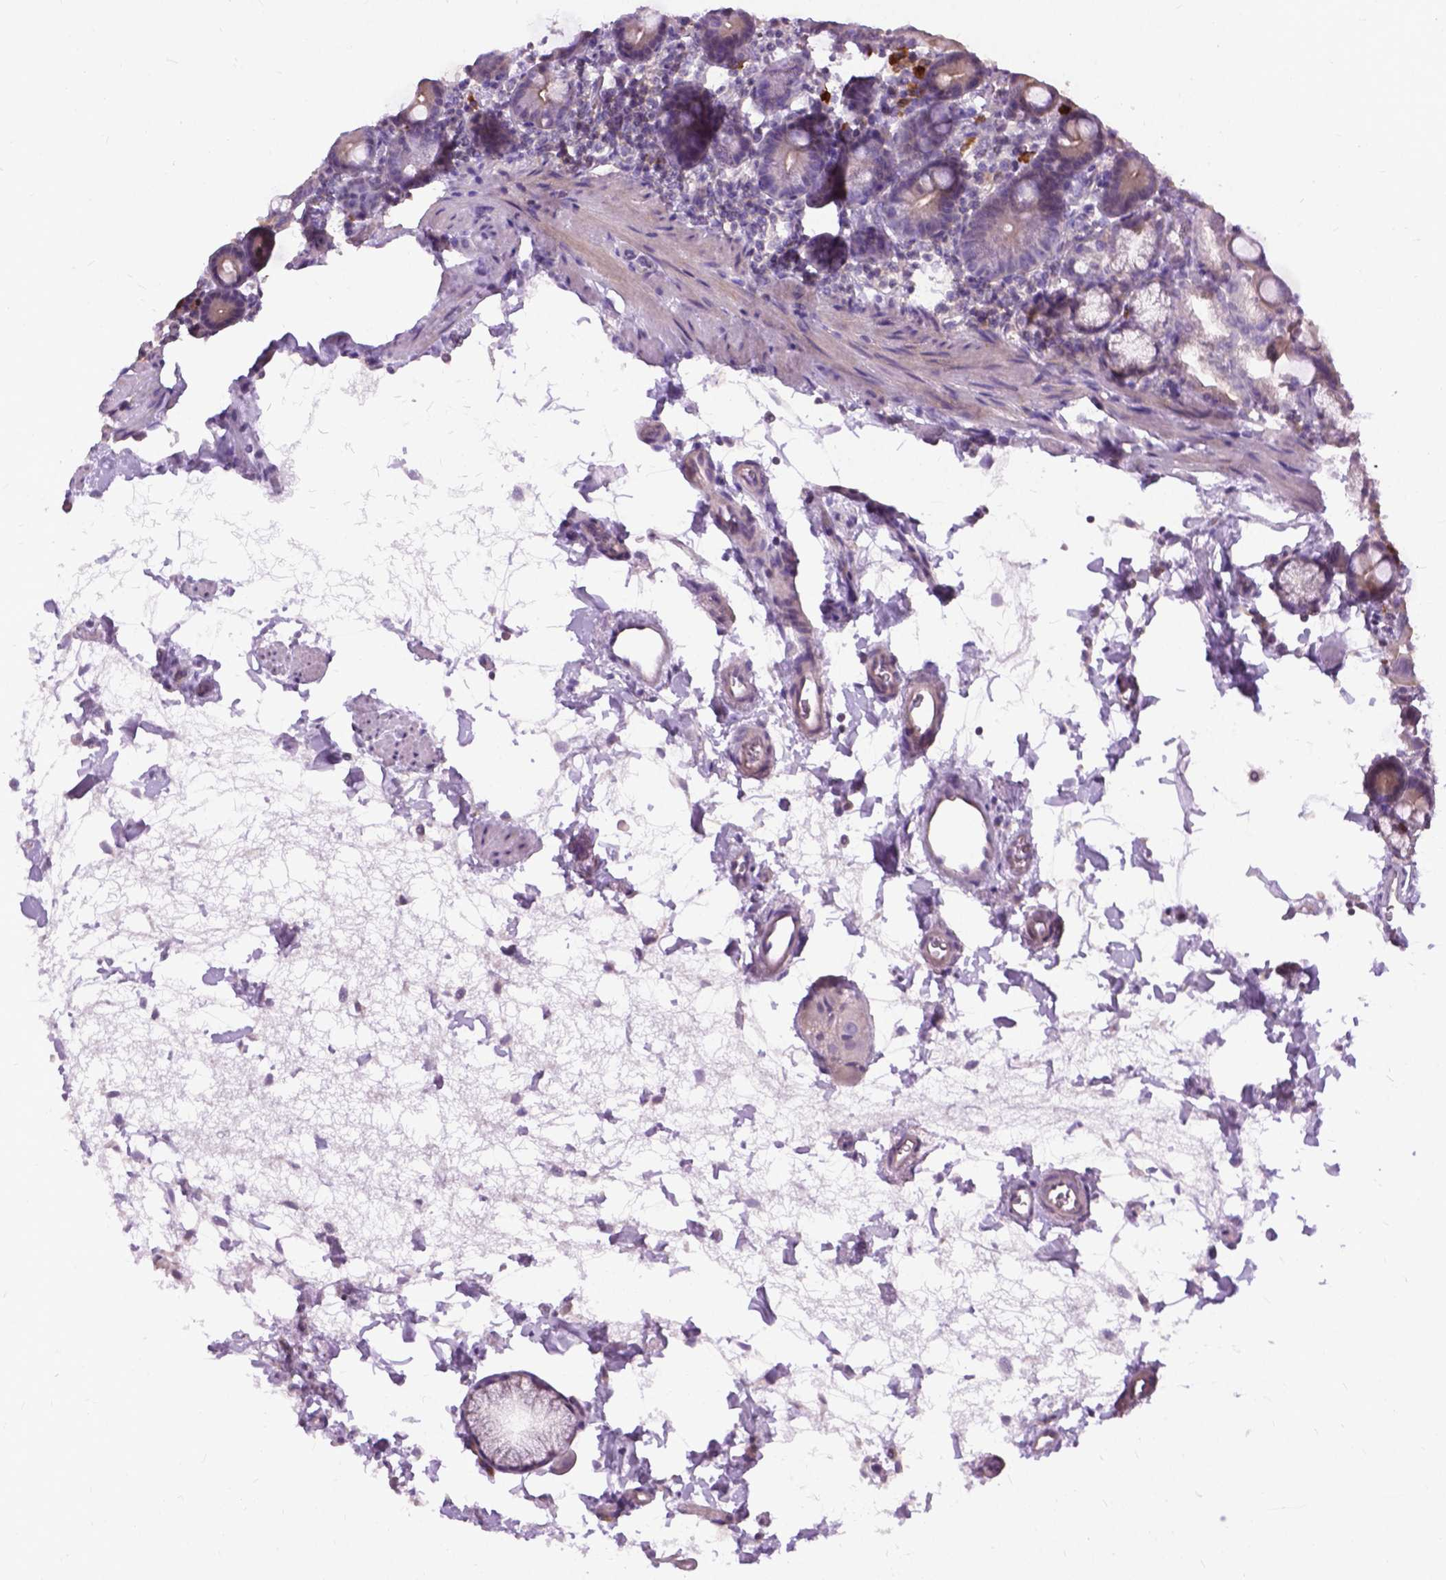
{"staining": {"intensity": "negative", "quantity": "none", "location": "none"}, "tissue": "duodenum", "cell_type": "Glandular cells", "image_type": "normal", "snomed": [{"axis": "morphology", "description": "Normal tissue, NOS"}, {"axis": "topography", "description": "Duodenum"}], "caption": "A high-resolution histopathology image shows immunohistochemistry staining of benign duodenum, which displays no significant positivity in glandular cells. (DAB (3,3'-diaminobenzidine) immunohistochemistry (IHC) visualized using brightfield microscopy, high magnification).", "gene": "JAK3", "patient": {"sex": "male", "age": 59}}